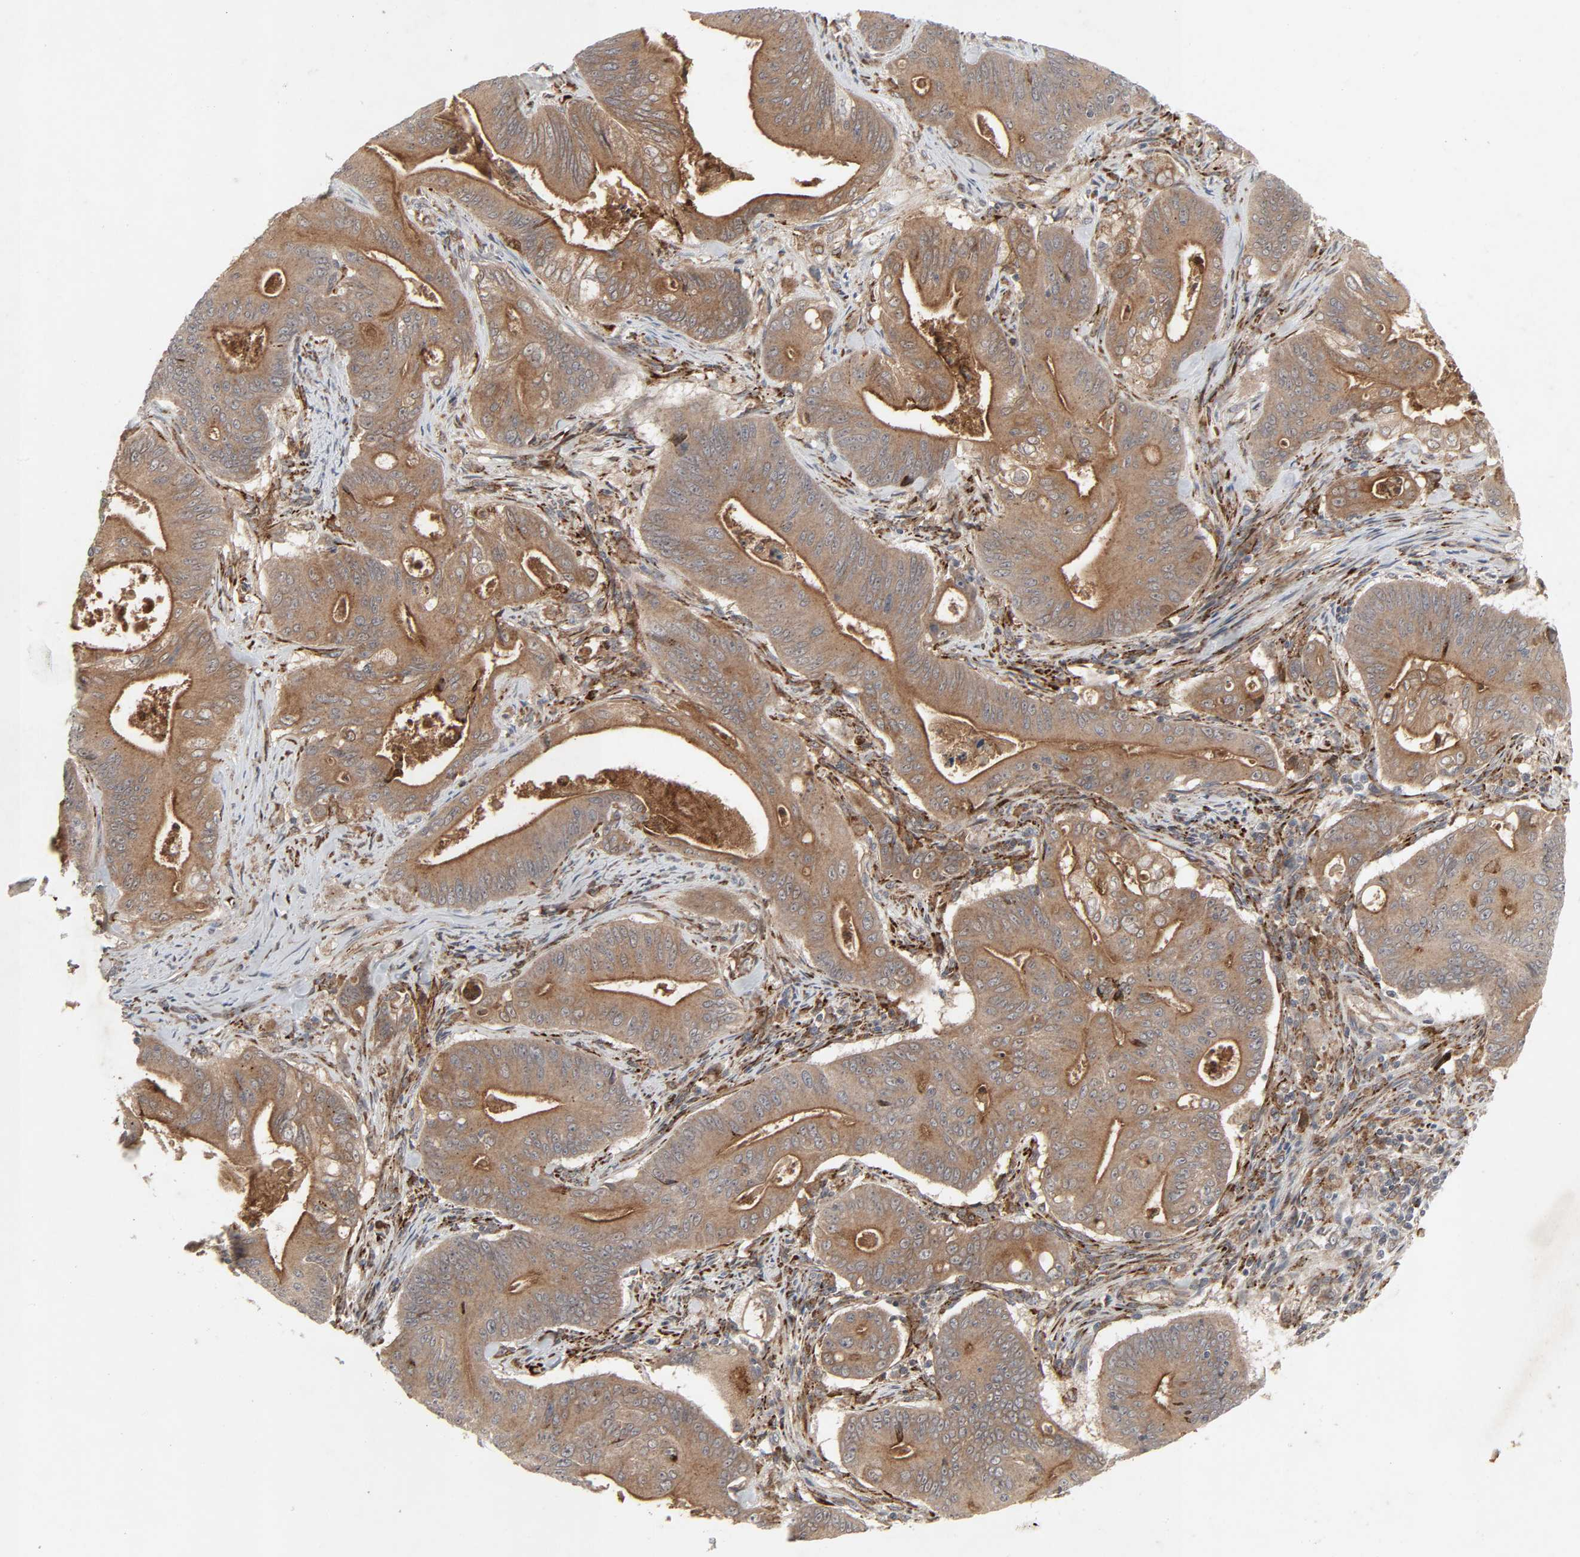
{"staining": {"intensity": "moderate", "quantity": ">75%", "location": "cytoplasmic/membranous"}, "tissue": "pancreatic cancer", "cell_type": "Tumor cells", "image_type": "cancer", "snomed": [{"axis": "morphology", "description": "Normal tissue, NOS"}, {"axis": "topography", "description": "Lymph node"}], "caption": "Human pancreatic cancer stained with a brown dye displays moderate cytoplasmic/membranous positive positivity in approximately >75% of tumor cells.", "gene": "ADCY4", "patient": {"sex": "male", "age": 62}}